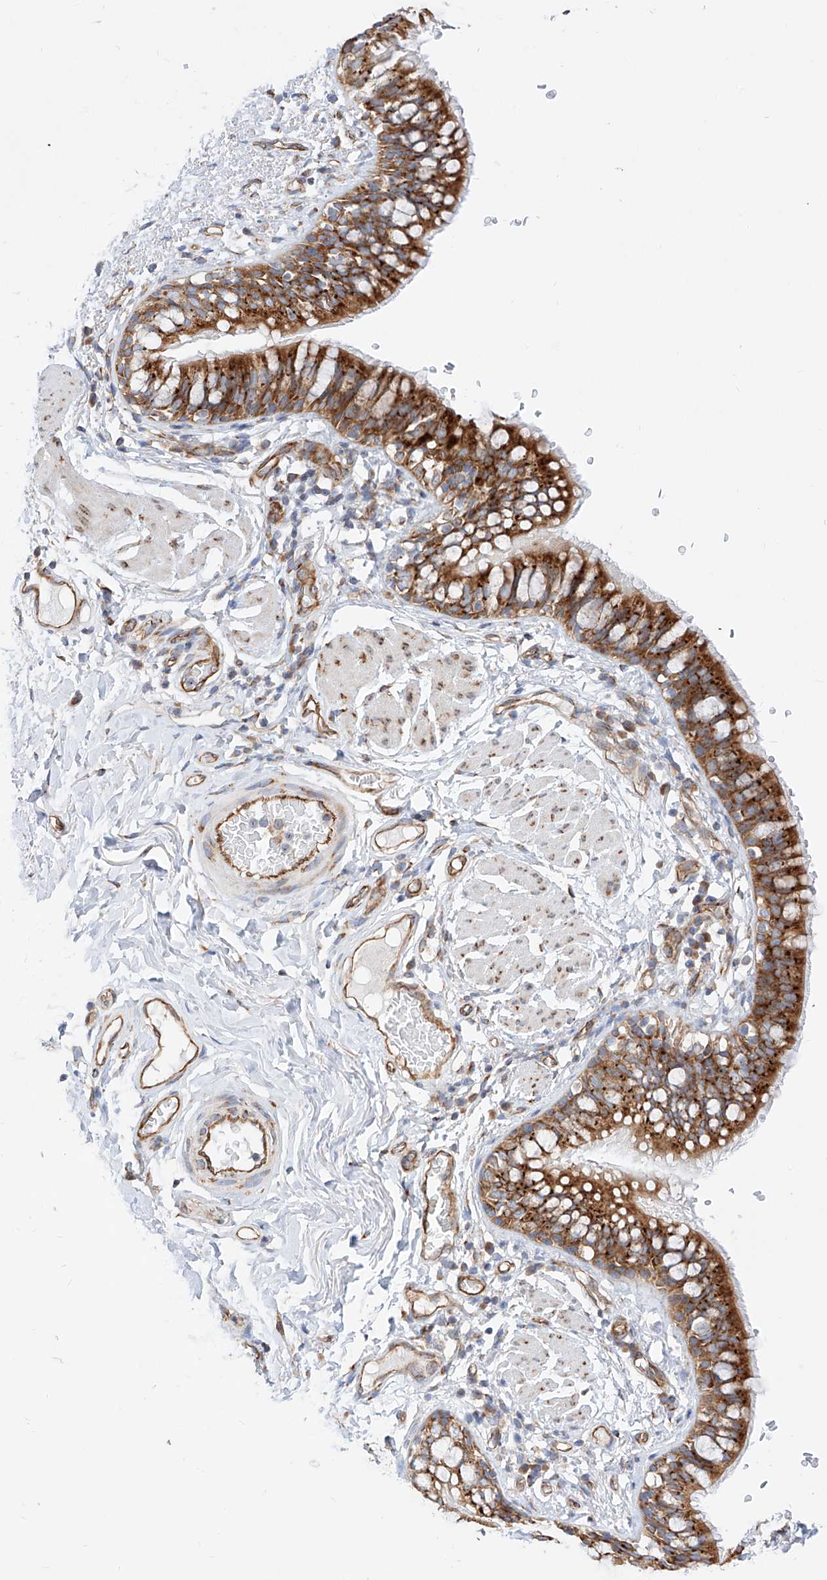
{"staining": {"intensity": "strong", "quantity": ">75%", "location": "cytoplasmic/membranous"}, "tissue": "bronchus", "cell_type": "Respiratory epithelial cells", "image_type": "normal", "snomed": [{"axis": "morphology", "description": "Normal tissue, NOS"}, {"axis": "topography", "description": "Cartilage tissue"}, {"axis": "topography", "description": "Bronchus"}], "caption": "Immunohistochemistry (IHC) photomicrograph of benign bronchus stained for a protein (brown), which shows high levels of strong cytoplasmic/membranous expression in about >75% of respiratory epithelial cells.", "gene": "CSGALNACT2", "patient": {"sex": "female", "age": 36}}